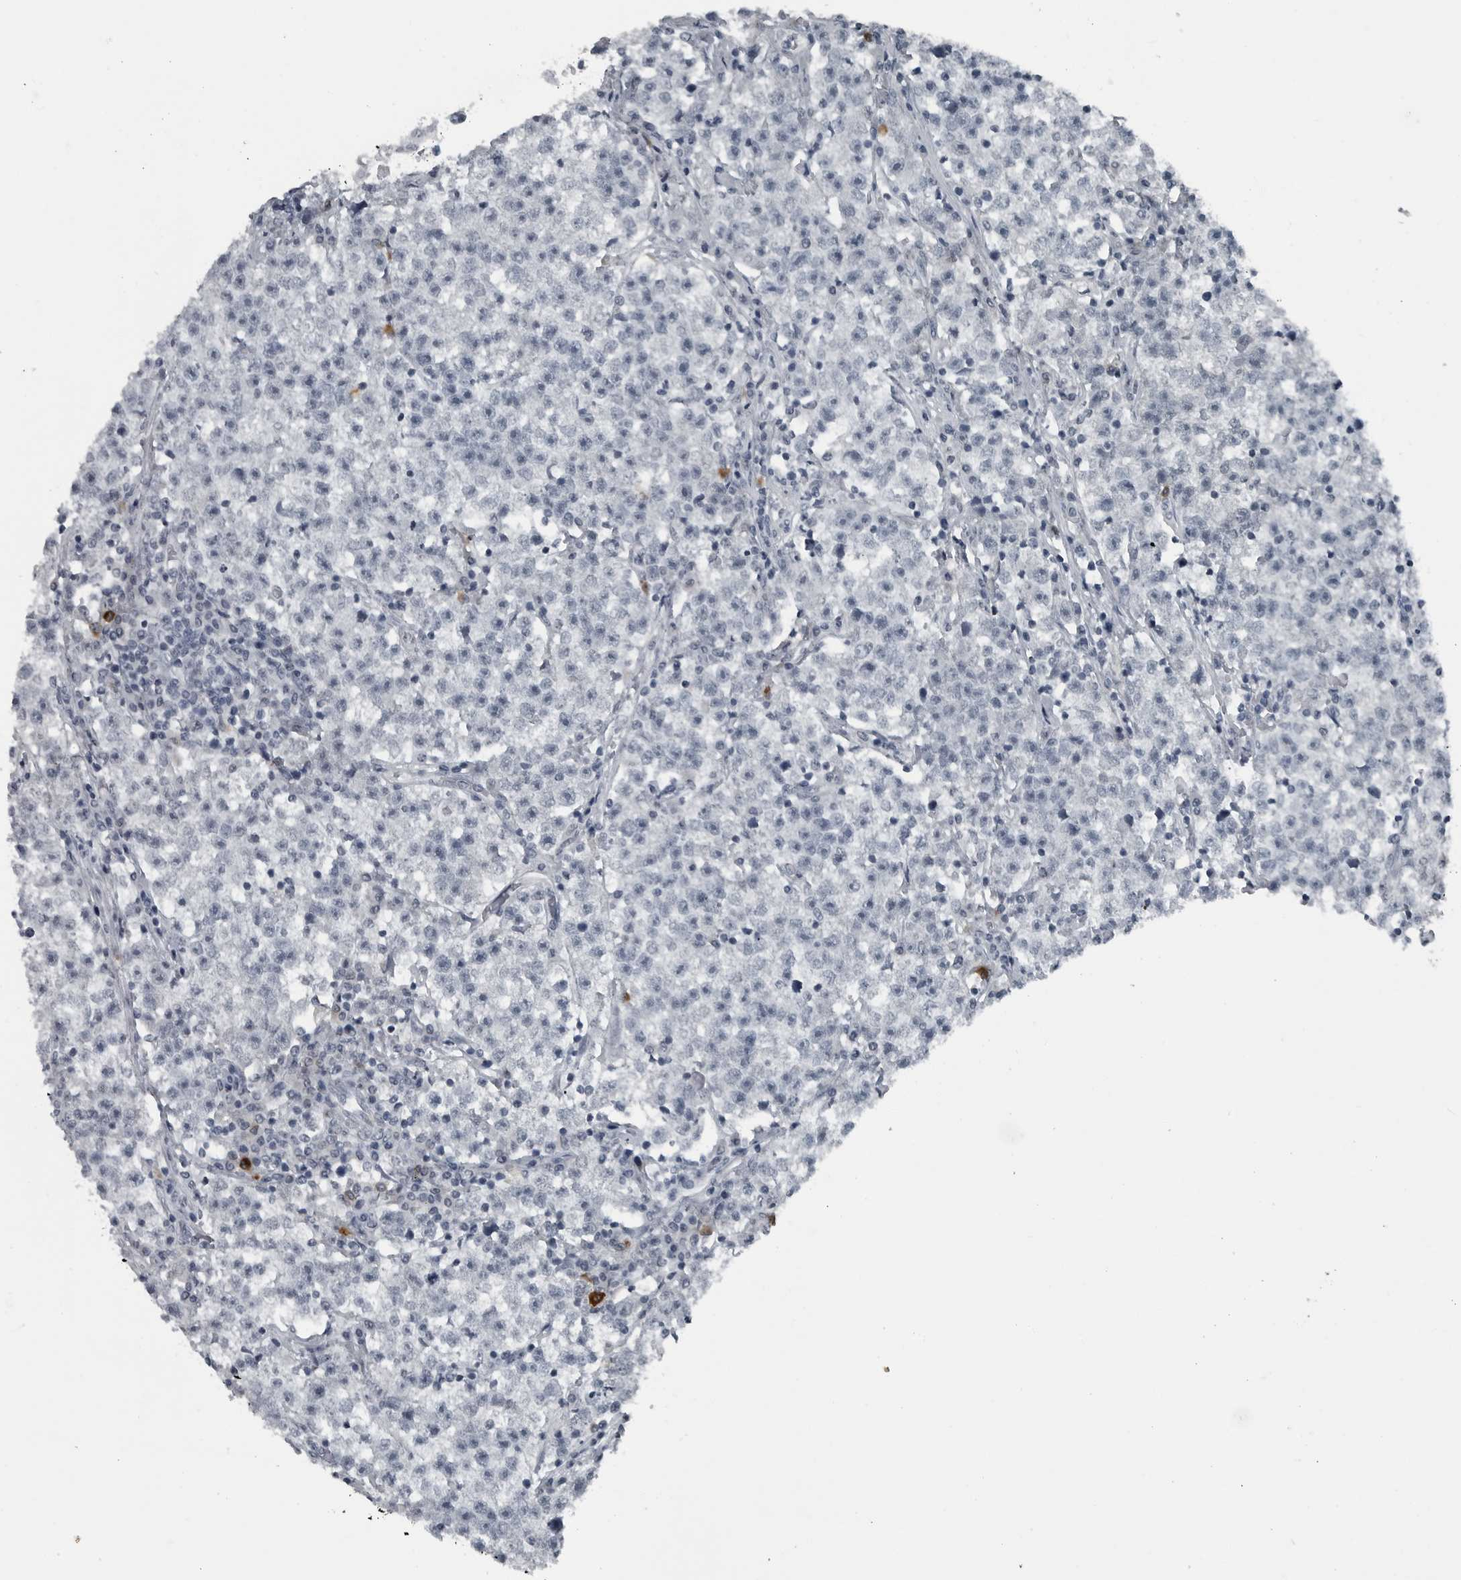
{"staining": {"intensity": "negative", "quantity": "none", "location": "none"}, "tissue": "testis cancer", "cell_type": "Tumor cells", "image_type": "cancer", "snomed": [{"axis": "morphology", "description": "Seminoma, NOS"}, {"axis": "topography", "description": "Testis"}], "caption": "Testis seminoma was stained to show a protein in brown. There is no significant staining in tumor cells. (DAB IHC, high magnification).", "gene": "GAK", "patient": {"sex": "male", "age": 22}}